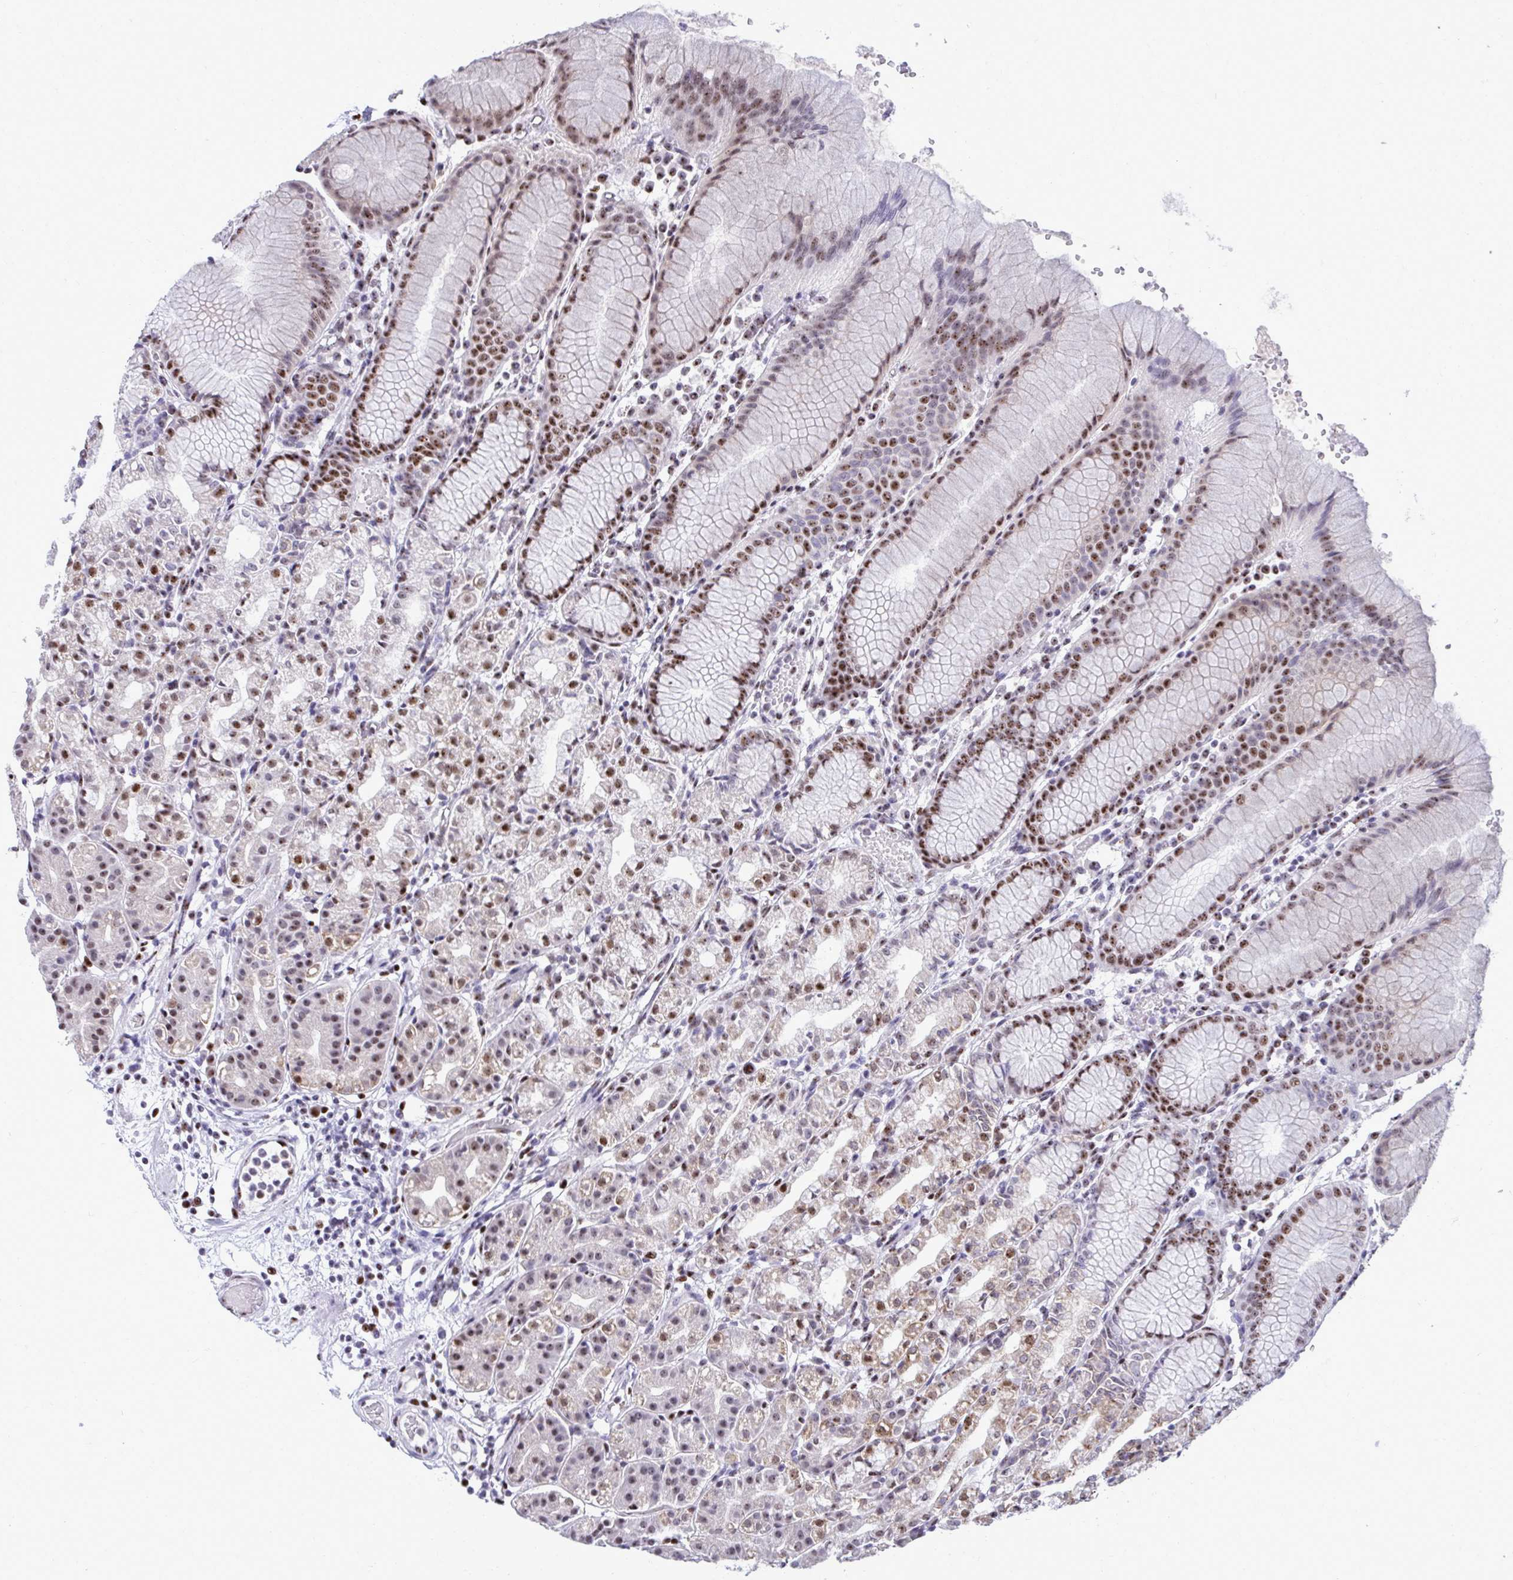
{"staining": {"intensity": "moderate", "quantity": "25%-75%", "location": "nuclear"}, "tissue": "stomach", "cell_type": "Glandular cells", "image_type": "normal", "snomed": [{"axis": "morphology", "description": "Normal tissue, NOS"}, {"axis": "topography", "description": "Stomach"}], "caption": "Moderate nuclear protein positivity is present in approximately 25%-75% of glandular cells in stomach. (Brightfield microscopy of DAB IHC at high magnification).", "gene": "PELP1", "patient": {"sex": "female", "age": 57}}